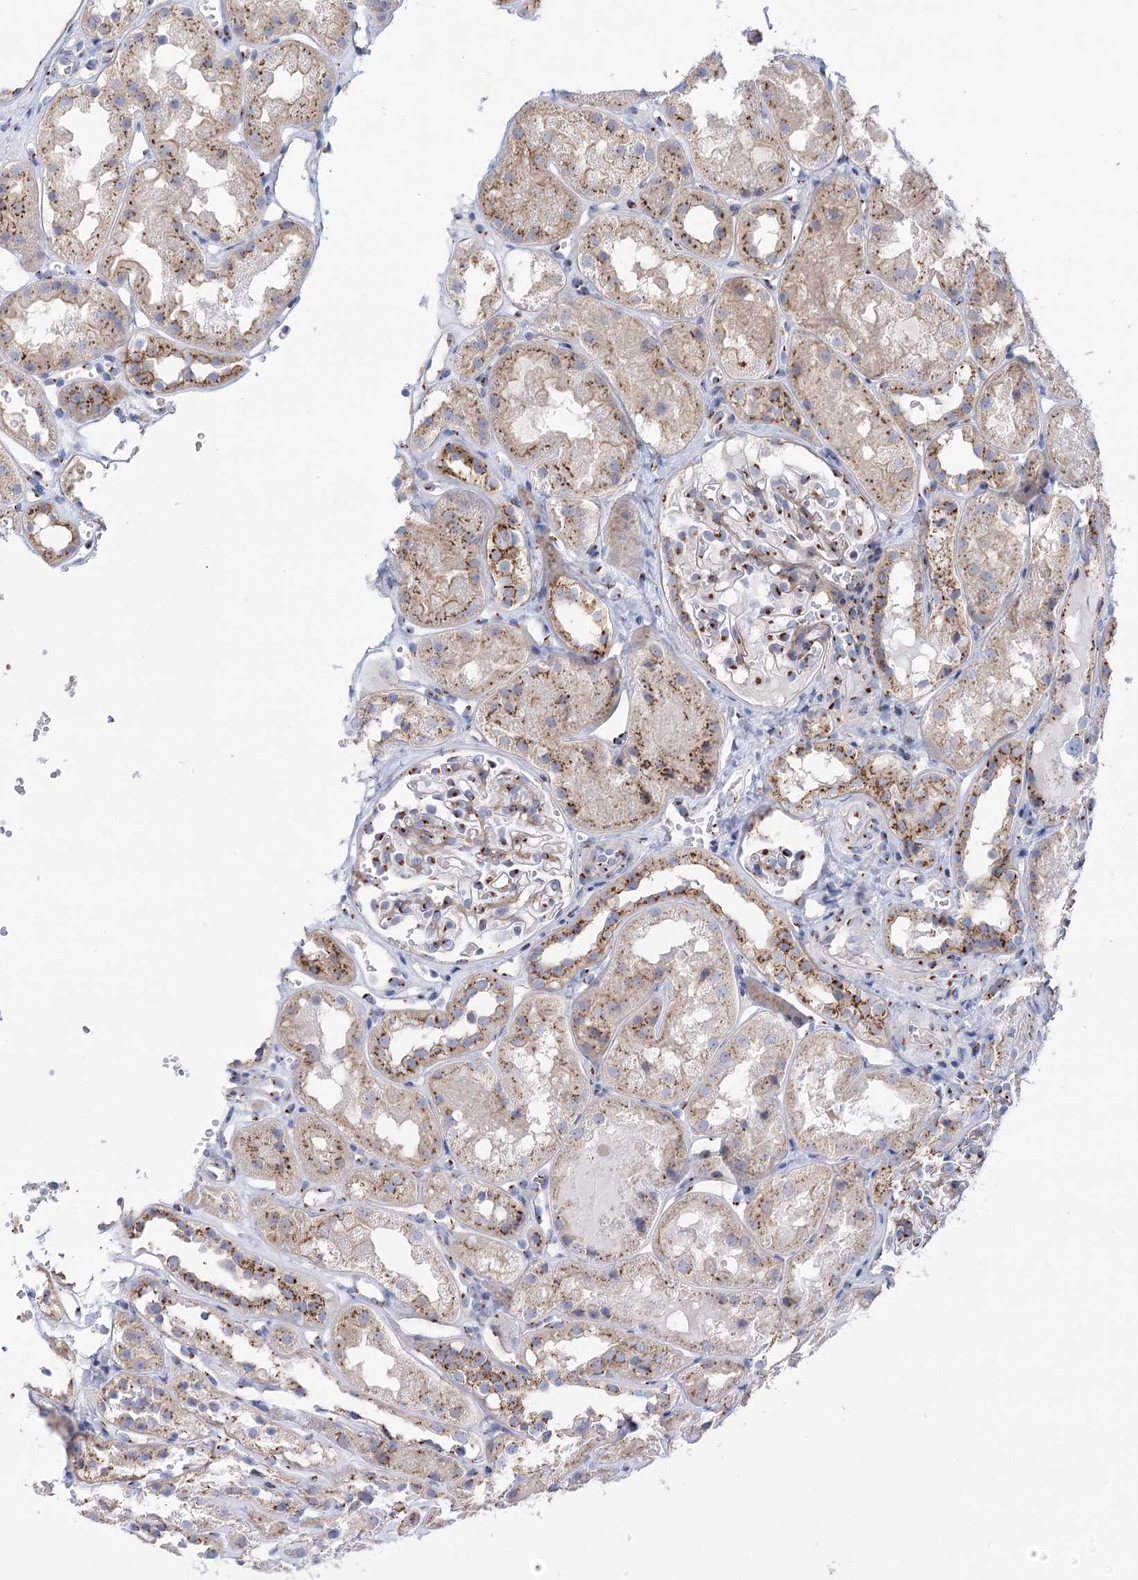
{"staining": {"intensity": "moderate", "quantity": "25%-75%", "location": "cytoplasmic/membranous"}, "tissue": "kidney", "cell_type": "Cells in glomeruli", "image_type": "normal", "snomed": [{"axis": "morphology", "description": "Normal tissue, NOS"}, {"axis": "topography", "description": "Kidney"}], "caption": "Immunohistochemistry (IHC) (DAB) staining of benign human kidney shows moderate cytoplasmic/membranous protein expression in about 25%-75% of cells in glomeruli.", "gene": "TMEM165", "patient": {"sex": "male", "age": 16}}